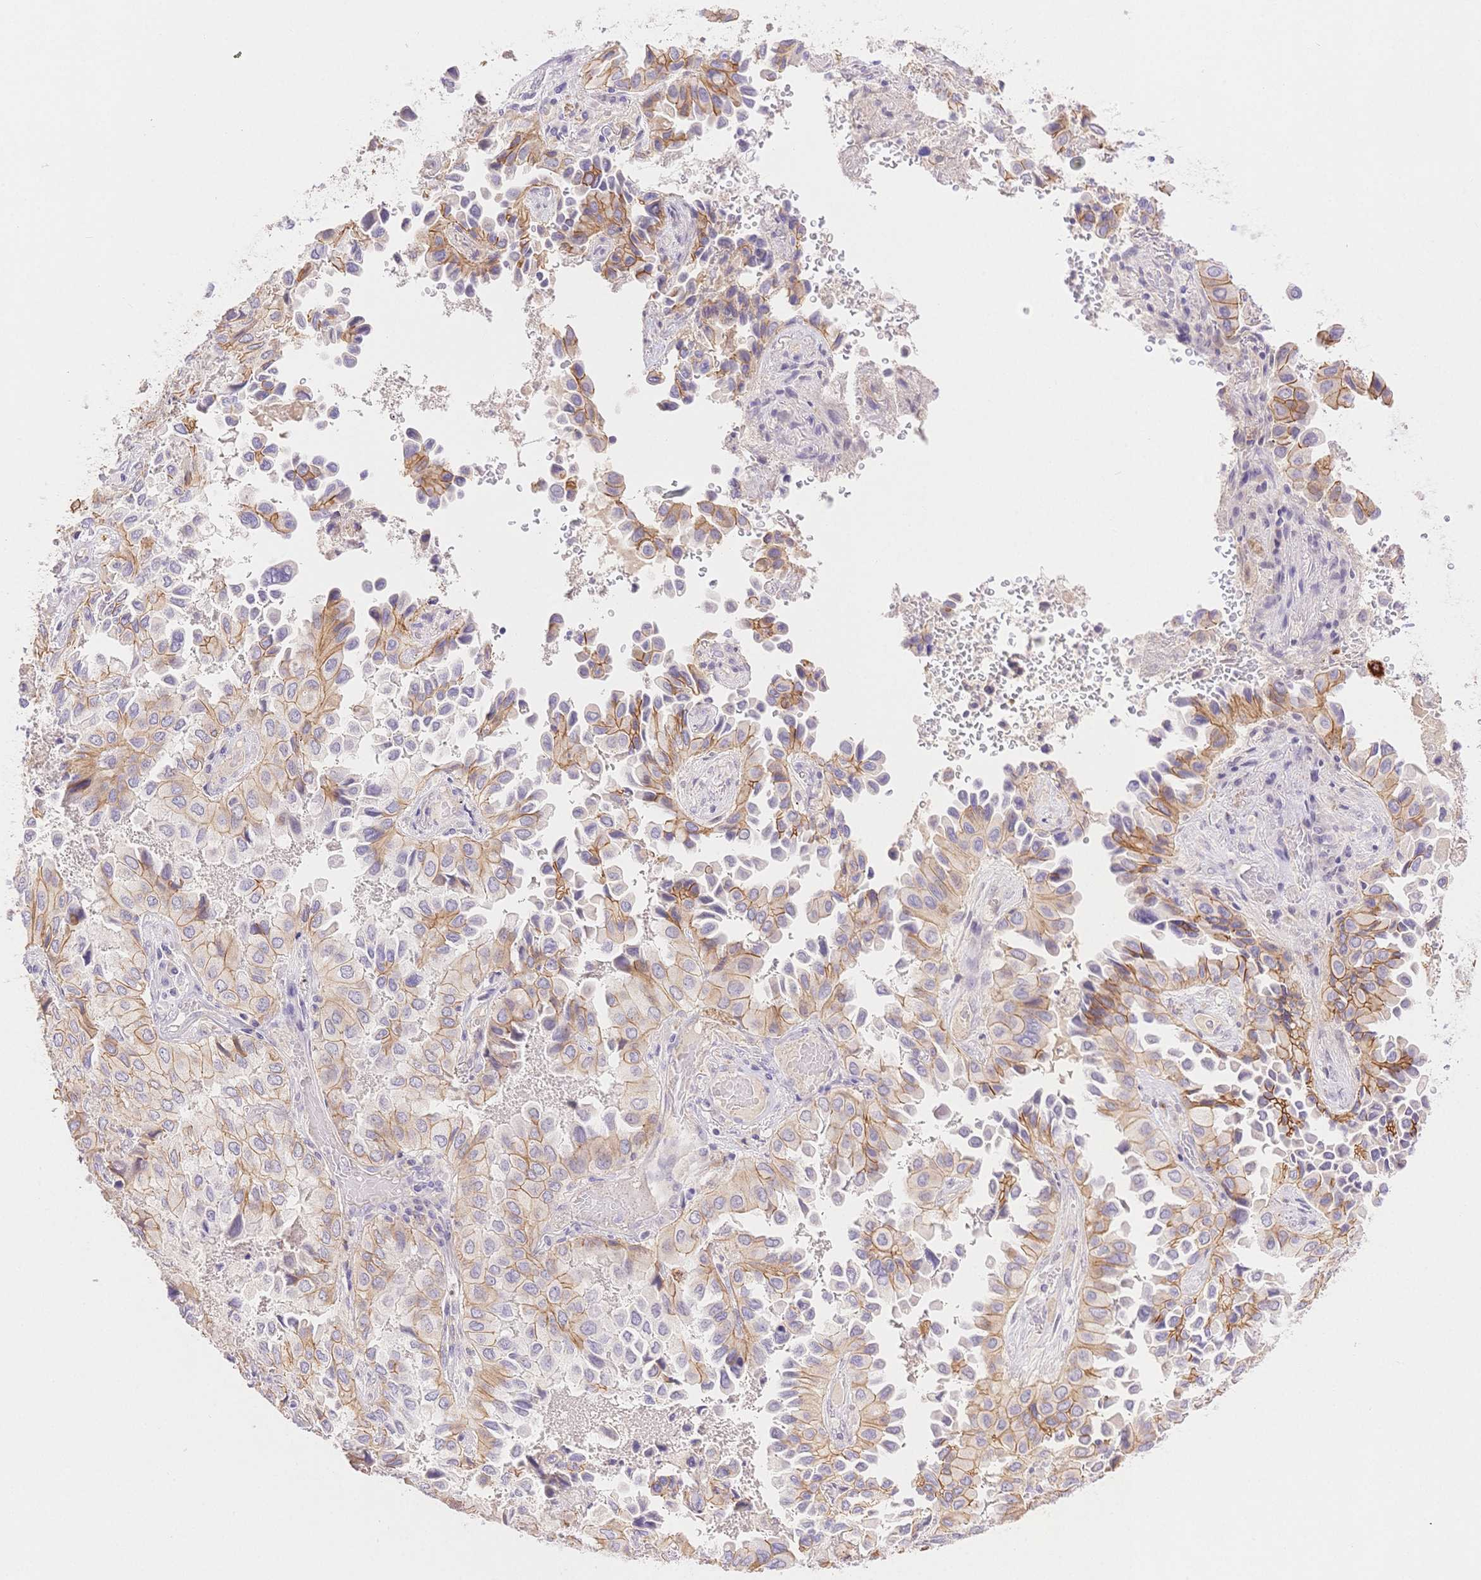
{"staining": {"intensity": "weak", "quantity": "25%-75%", "location": "cytoplasmic/membranous"}, "tissue": "lung cancer", "cell_type": "Tumor cells", "image_type": "cancer", "snomed": [{"axis": "morphology", "description": "Aneuploidy"}, {"axis": "morphology", "description": "Adenocarcinoma, NOS"}, {"axis": "morphology", "description": "Adenocarcinoma, metastatic, NOS"}, {"axis": "topography", "description": "Lymph node"}, {"axis": "topography", "description": "Lung"}], "caption": "IHC (DAB) staining of lung cancer (metastatic adenocarcinoma) demonstrates weak cytoplasmic/membranous protein expression in about 25%-75% of tumor cells.", "gene": "WDR54", "patient": {"sex": "female", "age": 48}}